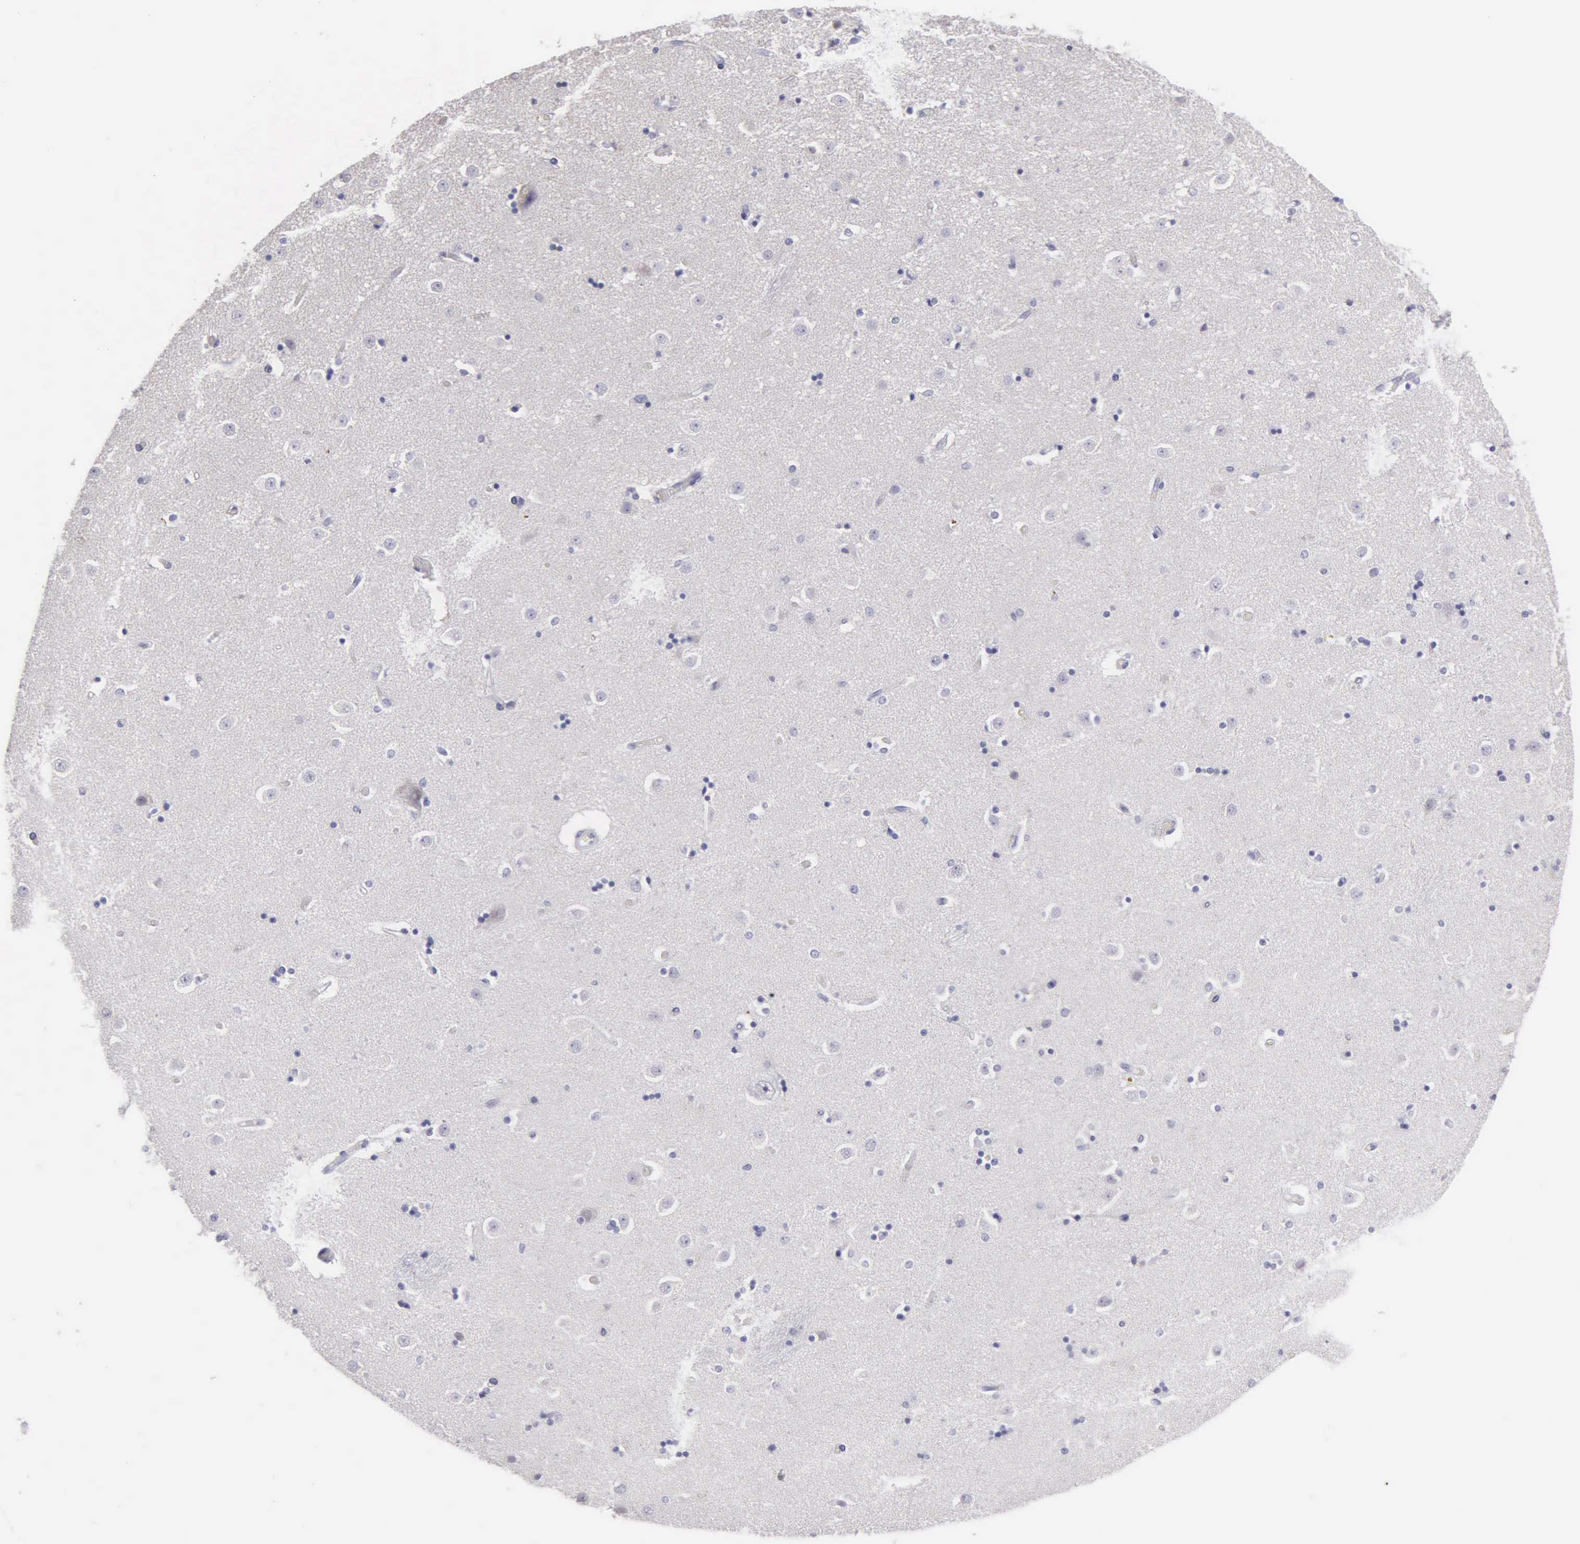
{"staining": {"intensity": "negative", "quantity": "none", "location": "none"}, "tissue": "caudate", "cell_type": "Glial cells", "image_type": "normal", "snomed": [{"axis": "morphology", "description": "Normal tissue, NOS"}, {"axis": "topography", "description": "Lateral ventricle wall"}], "caption": "DAB immunohistochemical staining of unremarkable human caudate displays no significant expression in glial cells.", "gene": "FBLN5", "patient": {"sex": "female", "age": 54}}